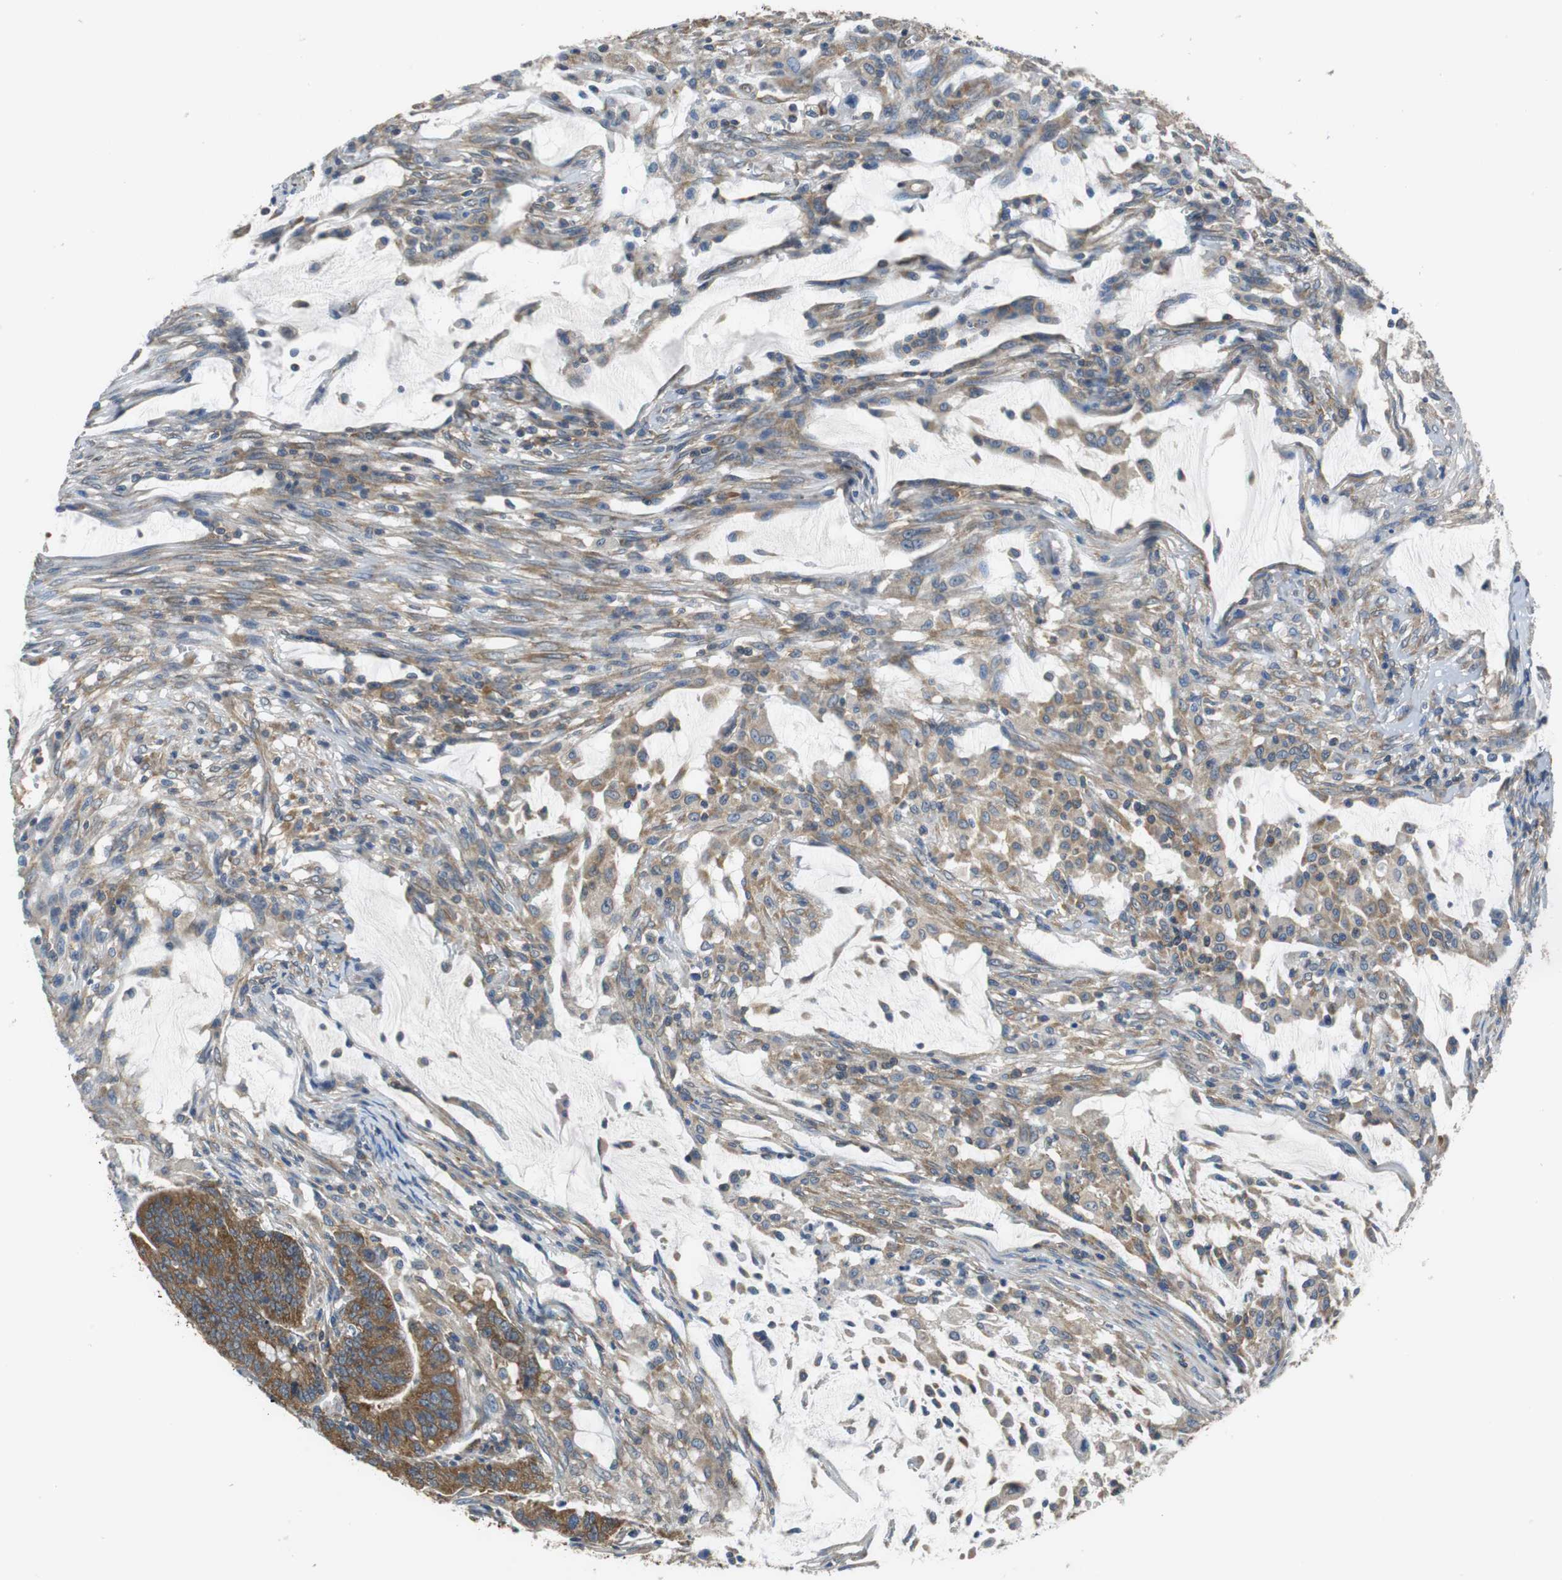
{"staining": {"intensity": "moderate", "quantity": ">75%", "location": "cytoplasmic/membranous"}, "tissue": "colorectal cancer", "cell_type": "Tumor cells", "image_type": "cancer", "snomed": [{"axis": "morphology", "description": "Adenocarcinoma, NOS"}, {"axis": "topography", "description": "Colon"}], "caption": "Tumor cells exhibit medium levels of moderate cytoplasmic/membranous expression in approximately >75% of cells in colorectal cancer (adenocarcinoma).", "gene": "CNOT3", "patient": {"sex": "male", "age": 45}}